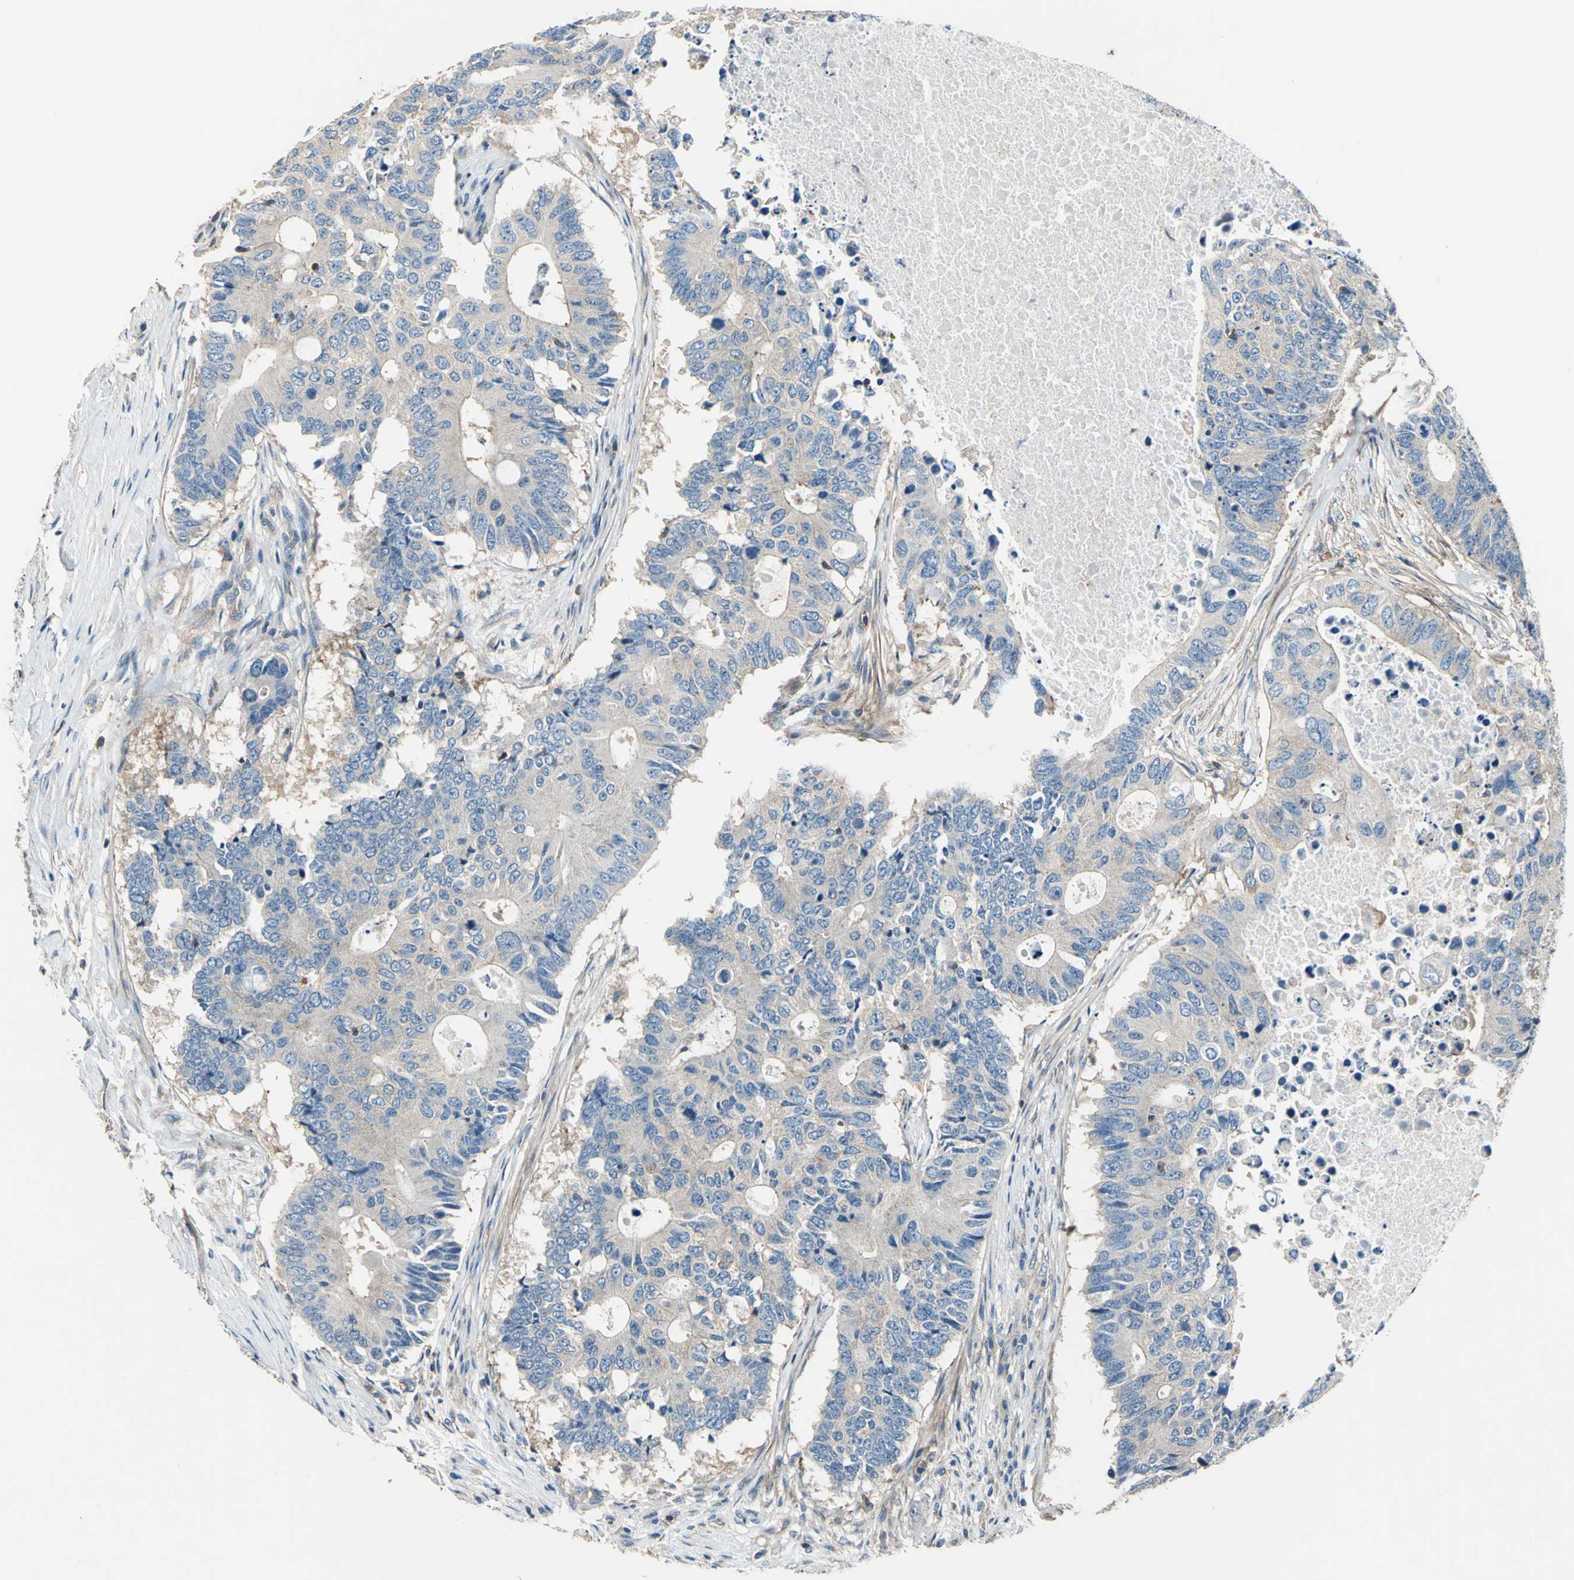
{"staining": {"intensity": "weak", "quantity": "<25%", "location": "cytoplasmic/membranous"}, "tissue": "colorectal cancer", "cell_type": "Tumor cells", "image_type": "cancer", "snomed": [{"axis": "morphology", "description": "Adenocarcinoma, NOS"}, {"axis": "topography", "description": "Colon"}], "caption": "A high-resolution image shows immunohistochemistry (IHC) staining of colorectal cancer, which exhibits no significant expression in tumor cells.", "gene": "DDX3Y", "patient": {"sex": "male", "age": 71}}